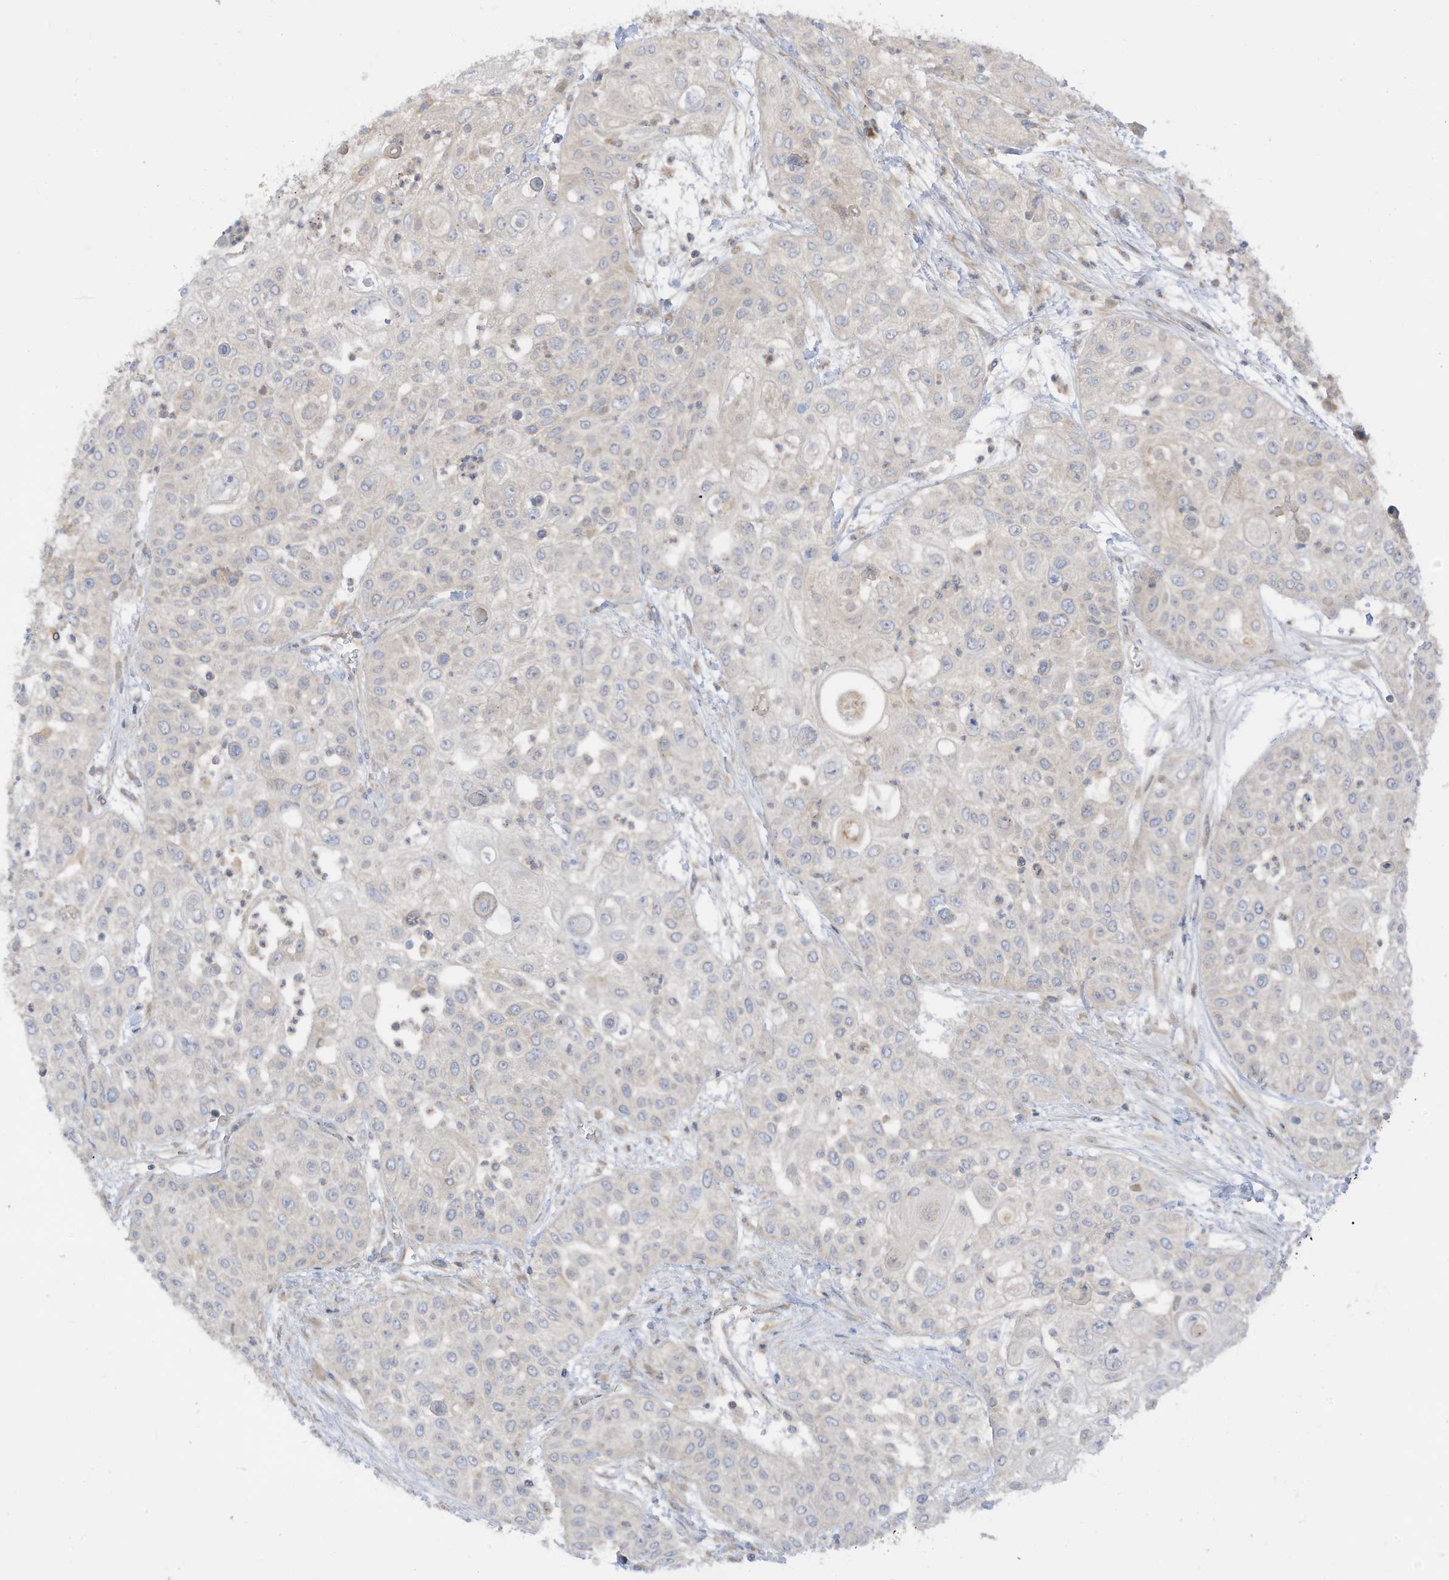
{"staining": {"intensity": "negative", "quantity": "none", "location": "none"}, "tissue": "urothelial cancer", "cell_type": "Tumor cells", "image_type": "cancer", "snomed": [{"axis": "morphology", "description": "Urothelial carcinoma, High grade"}, {"axis": "topography", "description": "Urinary bladder"}], "caption": "The immunohistochemistry (IHC) image has no significant staining in tumor cells of high-grade urothelial carcinoma tissue.", "gene": "LRRN2", "patient": {"sex": "female", "age": 79}}